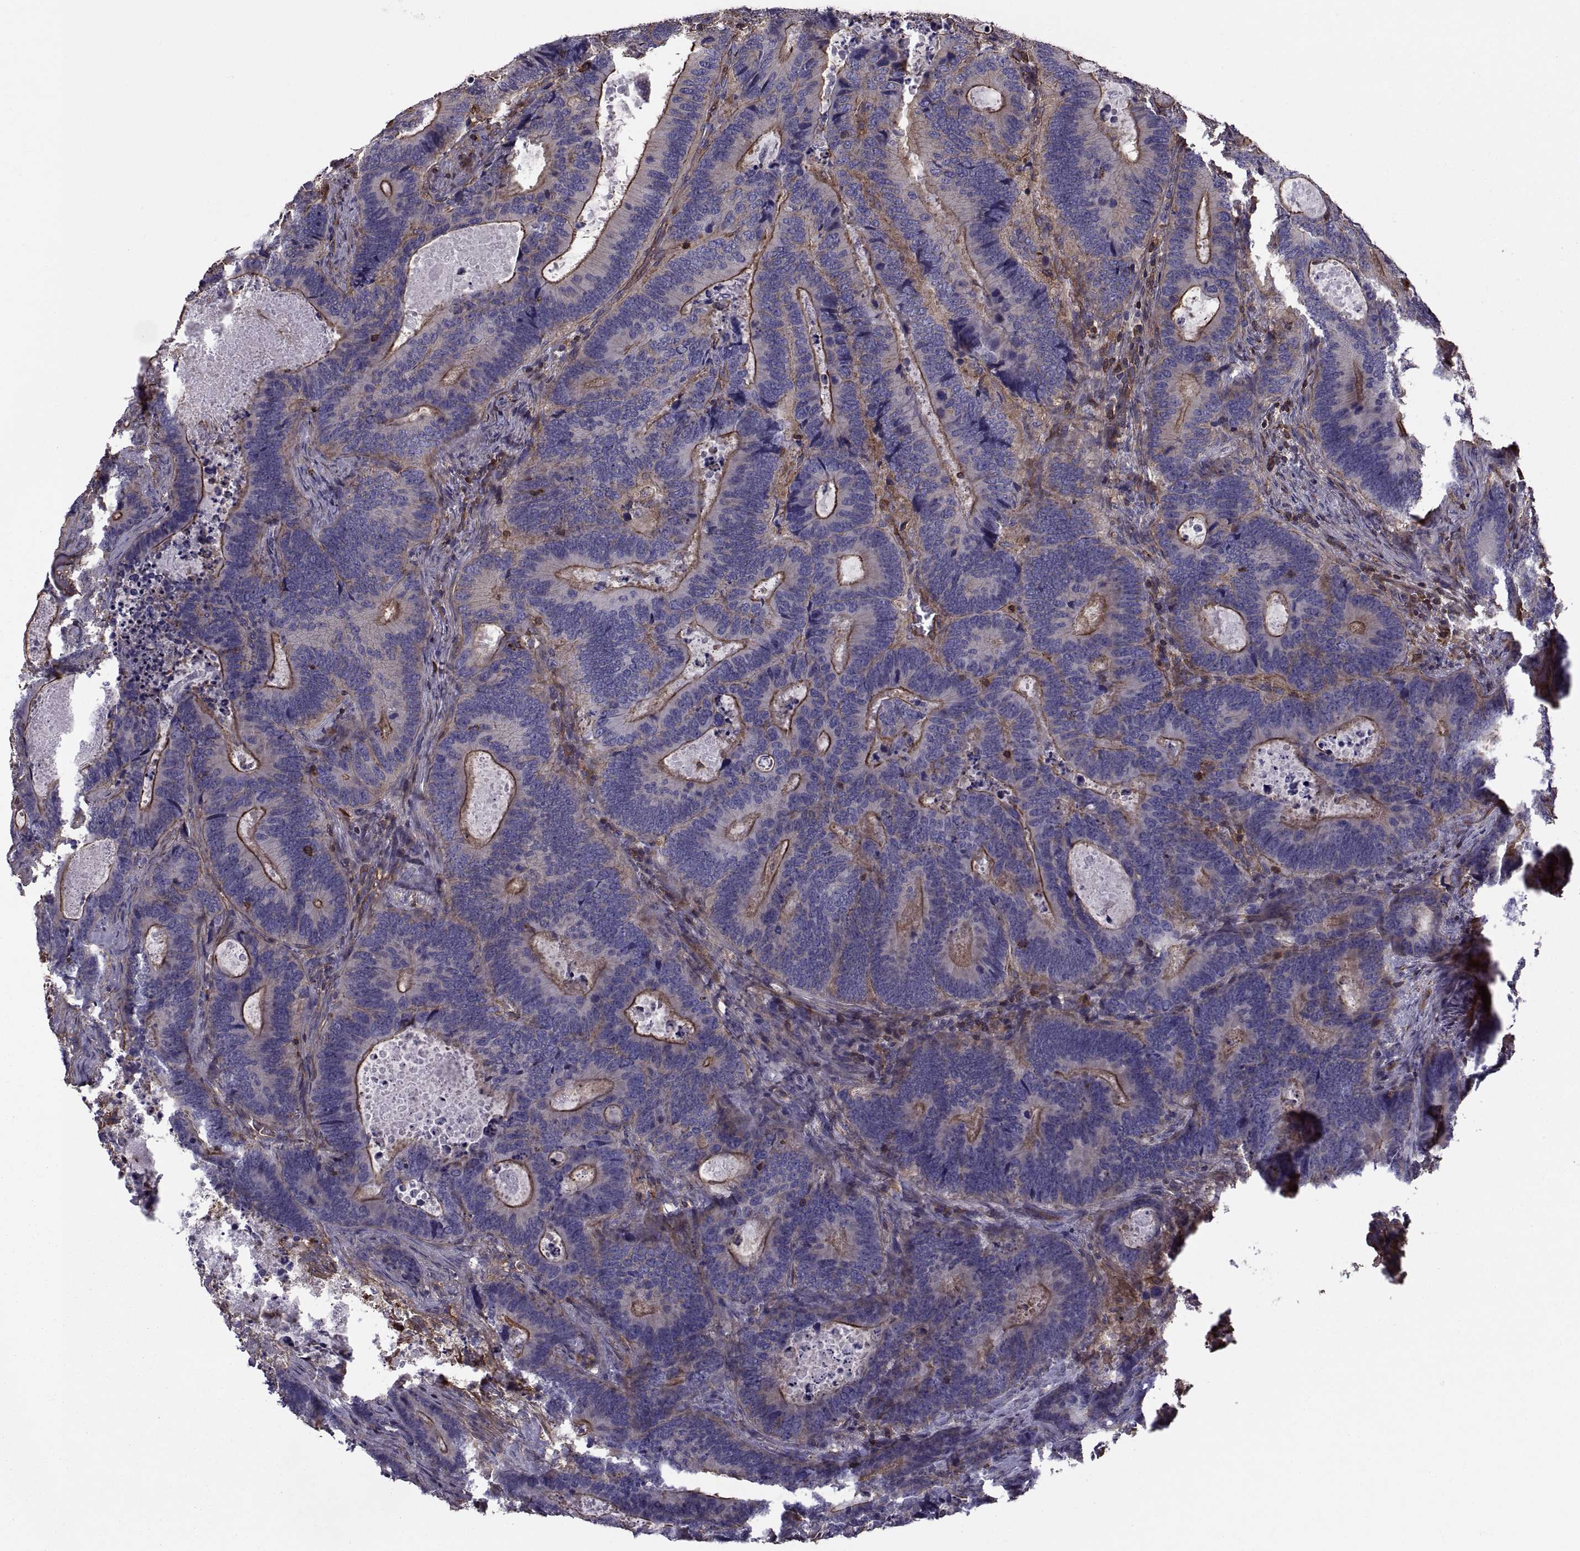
{"staining": {"intensity": "strong", "quantity": ">75%", "location": "cytoplasmic/membranous"}, "tissue": "colorectal cancer", "cell_type": "Tumor cells", "image_type": "cancer", "snomed": [{"axis": "morphology", "description": "Adenocarcinoma, NOS"}, {"axis": "topography", "description": "Colon"}], "caption": "Colorectal adenocarcinoma tissue exhibits strong cytoplasmic/membranous positivity in approximately >75% of tumor cells", "gene": "MYH9", "patient": {"sex": "female", "age": 82}}